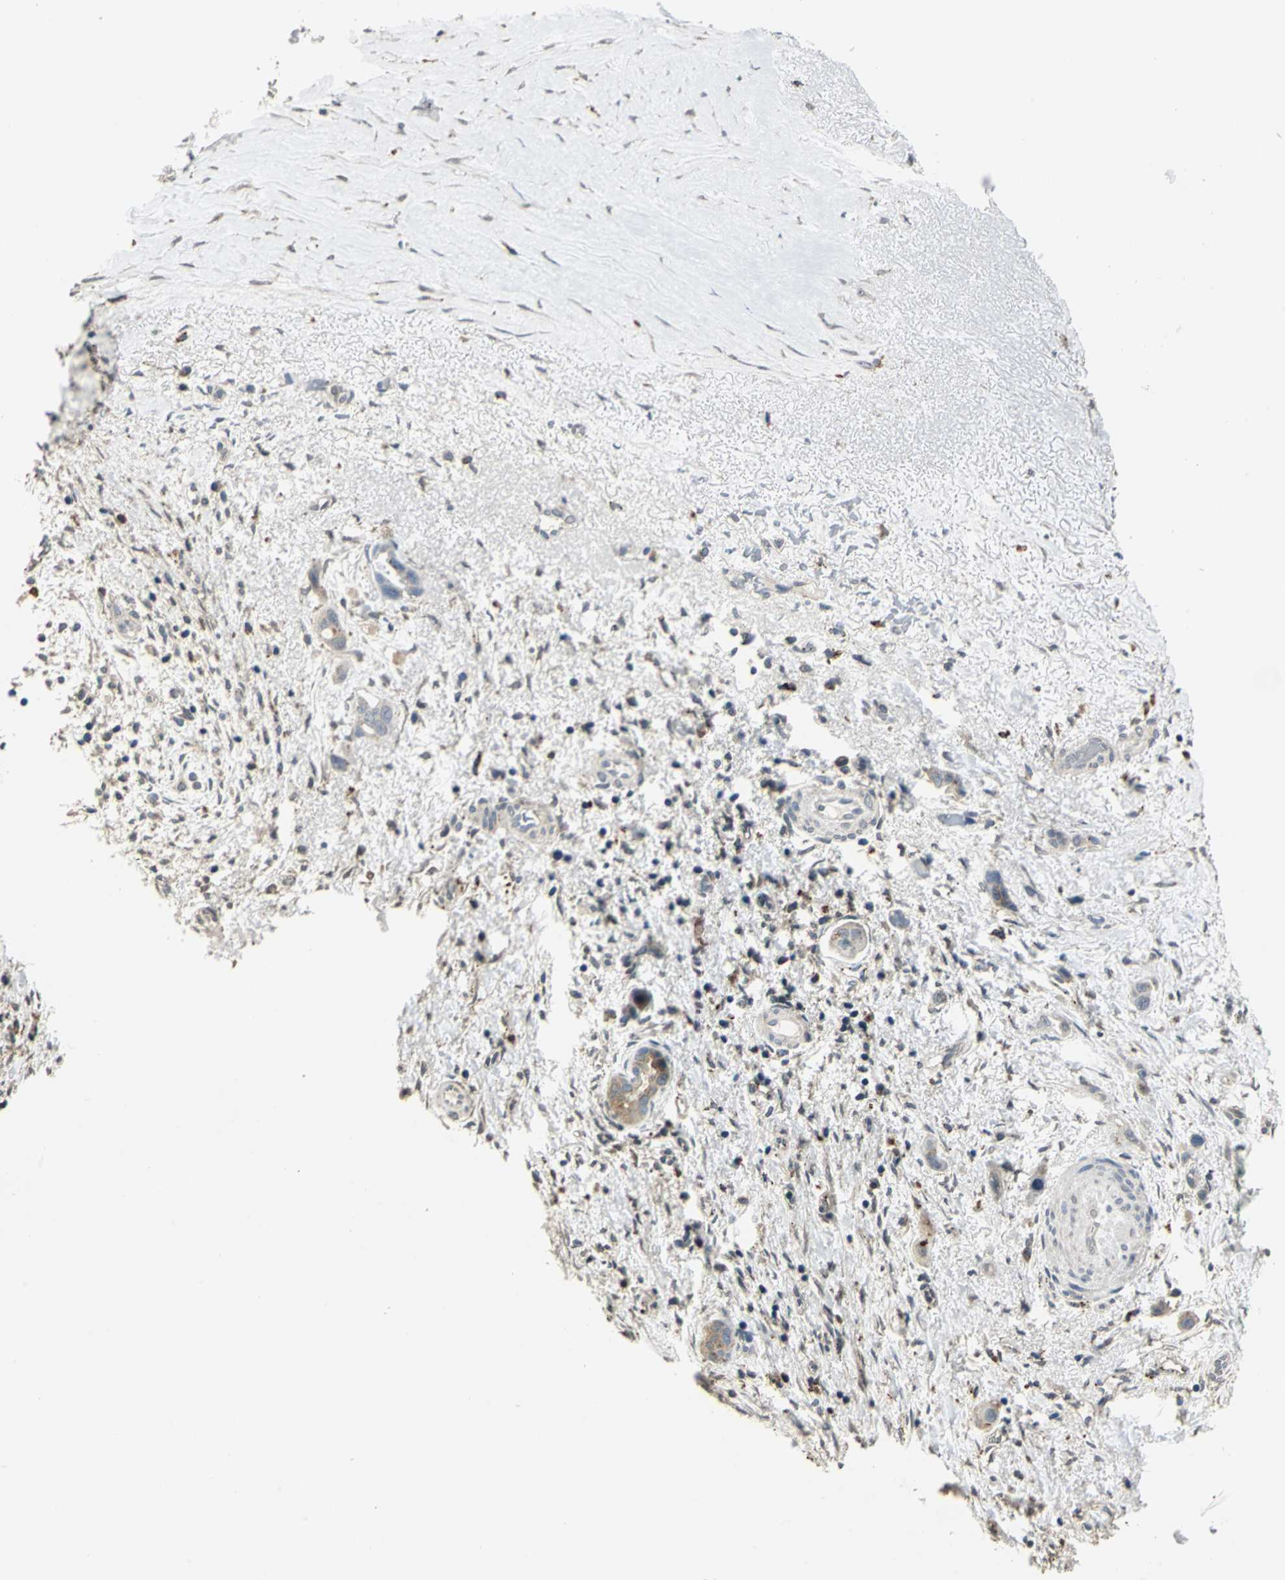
{"staining": {"intensity": "weak", "quantity": "<25%", "location": "cytoplasmic/membranous"}, "tissue": "liver cancer", "cell_type": "Tumor cells", "image_type": "cancer", "snomed": [{"axis": "morphology", "description": "Cholangiocarcinoma"}, {"axis": "topography", "description": "Liver"}], "caption": "A histopathology image of human cholangiocarcinoma (liver) is negative for staining in tumor cells.", "gene": "NIT1", "patient": {"sex": "female", "age": 65}}